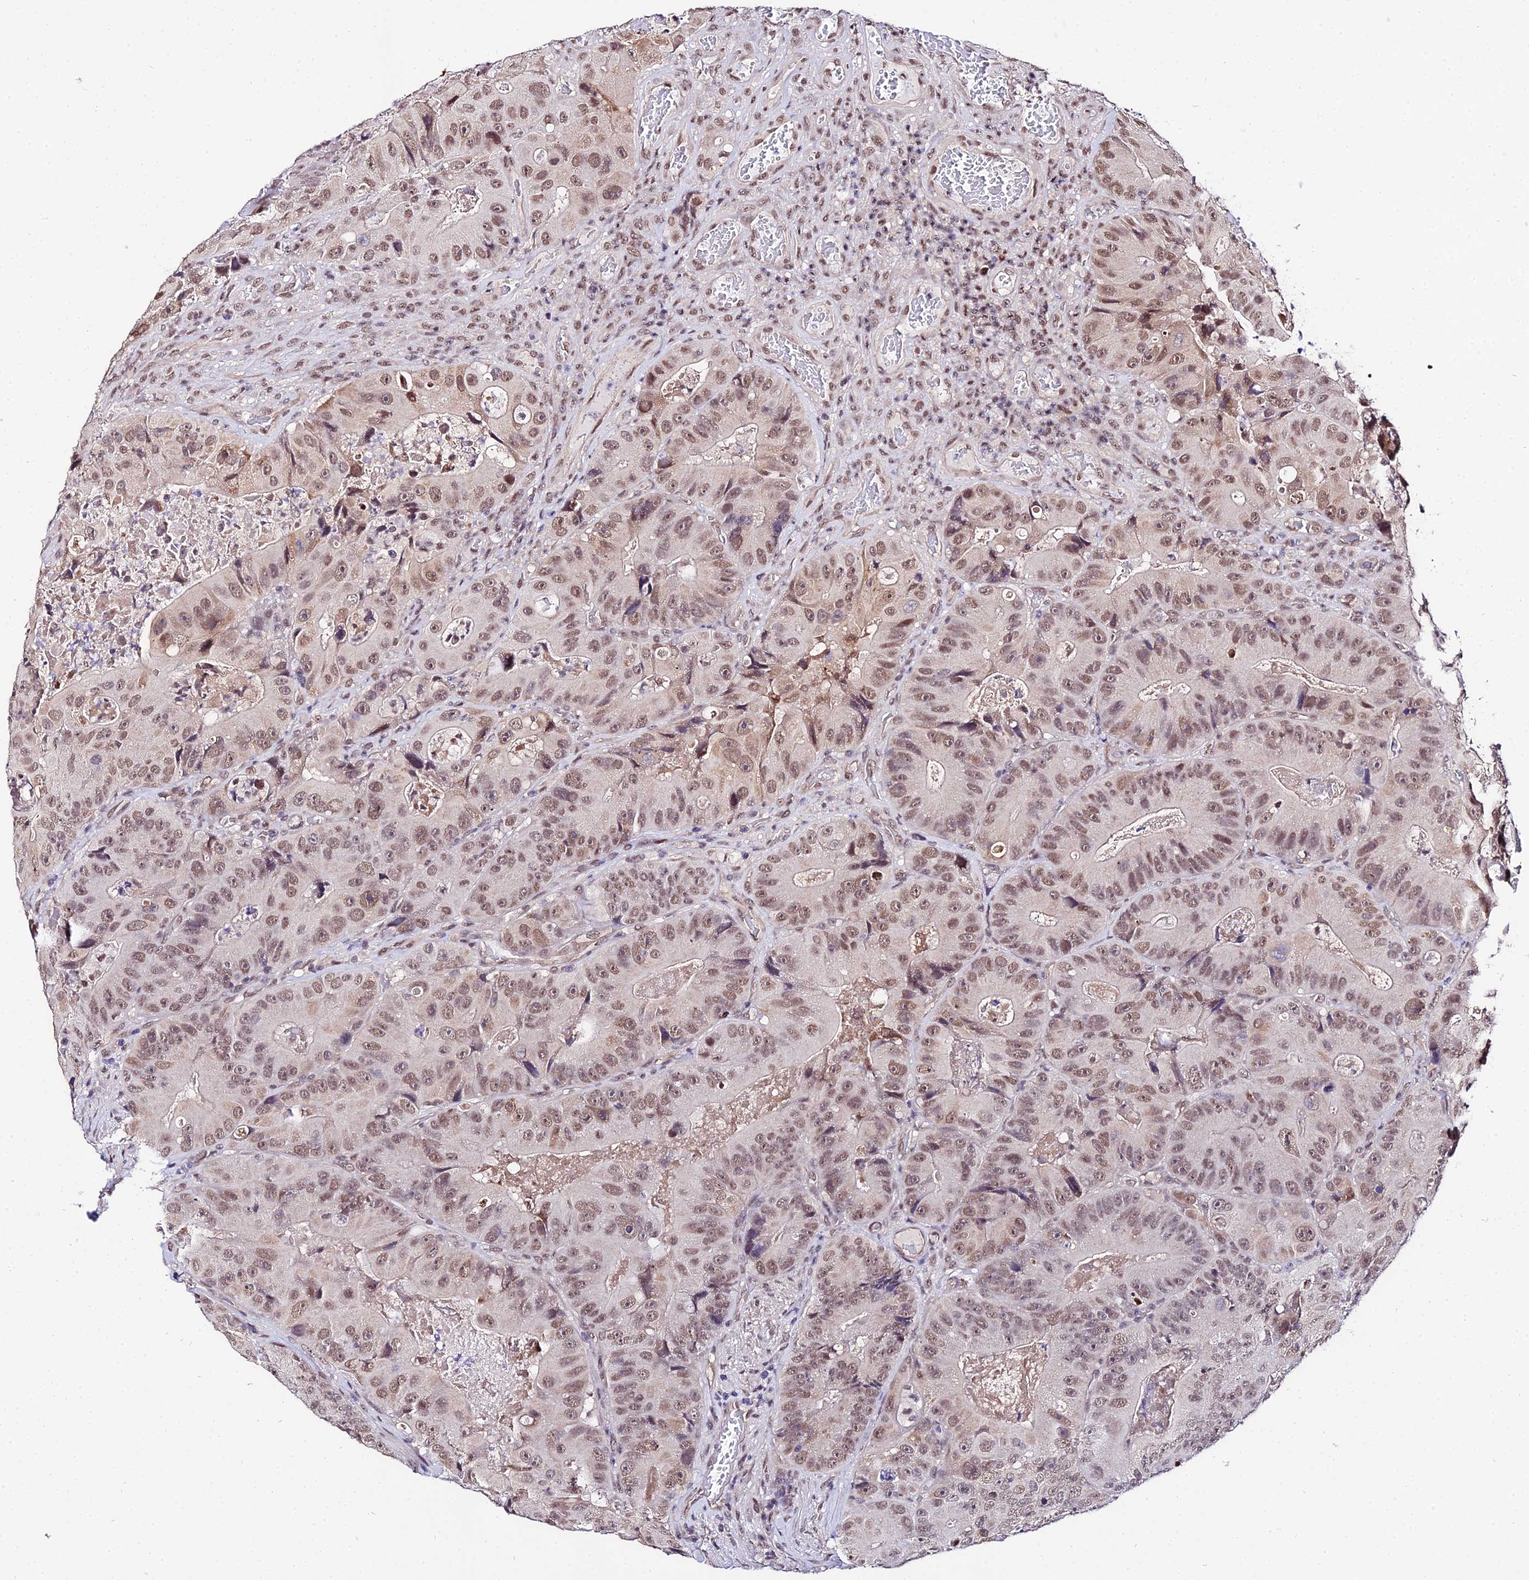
{"staining": {"intensity": "moderate", "quantity": "25%-75%", "location": "nuclear"}, "tissue": "colorectal cancer", "cell_type": "Tumor cells", "image_type": "cancer", "snomed": [{"axis": "morphology", "description": "Adenocarcinoma, NOS"}, {"axis": "topography", "description": "Colon"}], "caption": "A histopathology image of adenocarcinoma (colorectal) stained for a protein demonstrates moderate nuclear brown staining in tumor cells.", "gene": "POLR2I", "patient": {"sex": "female", "age": 86}}